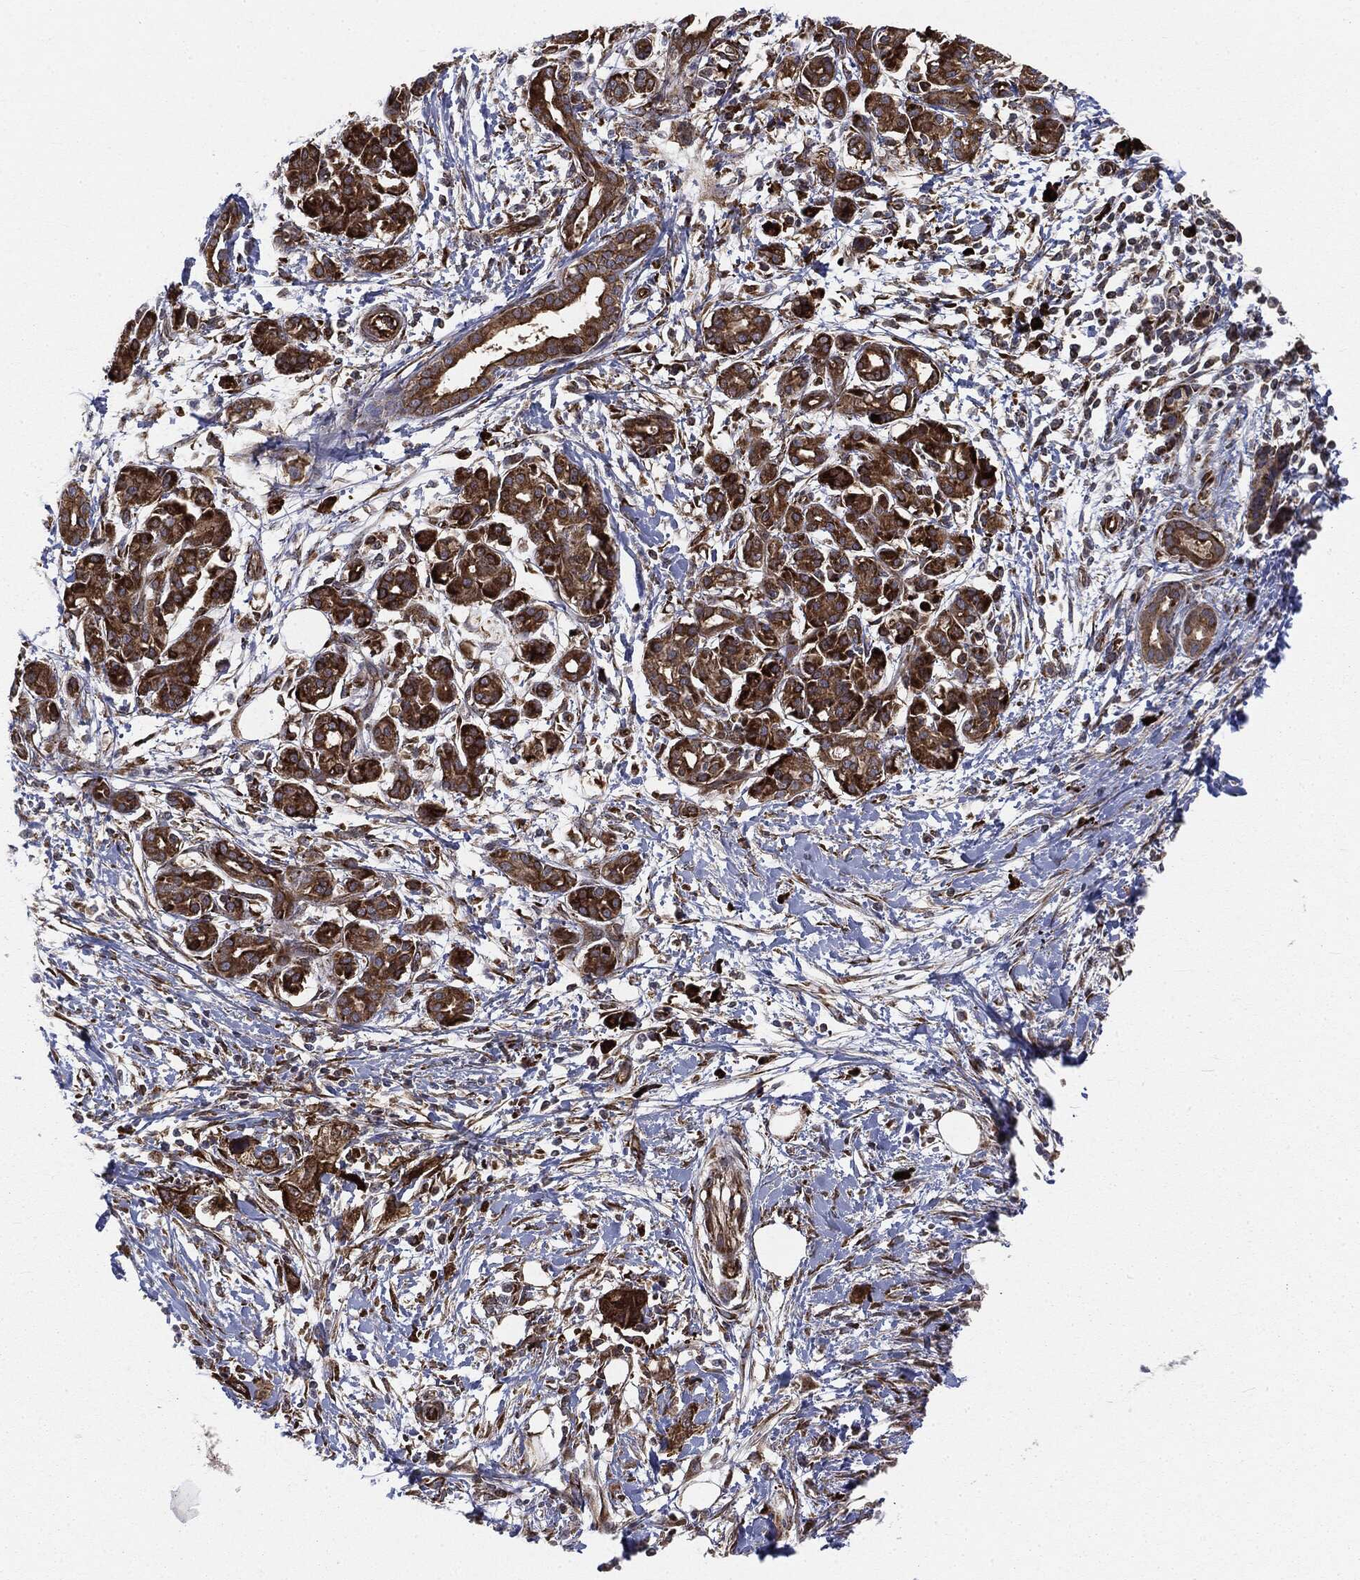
{"staining": {"intensity": "strong", "quantity": ">75%", "location": "cytoplasmic/membranous"}, "tissue": "pancreatic cancer", "cell_type": "Tumor cells", "image_type": "cancer", "snomed": [{"axis": "morphology", "description": "Adenocarcinoma, NOS"}, {"axis": "topography", "description": "Pancreas"}], "caption": "This histopathology image demonstrates immunohistochemistry (IHC) staining of human pancreatic adenocarcinoma, with high strong cytoplasmic/membranous expression in approximately >75% of tumor cells.", "gene": "CYLD", "patient": {"sex": "male", "age": 72}}